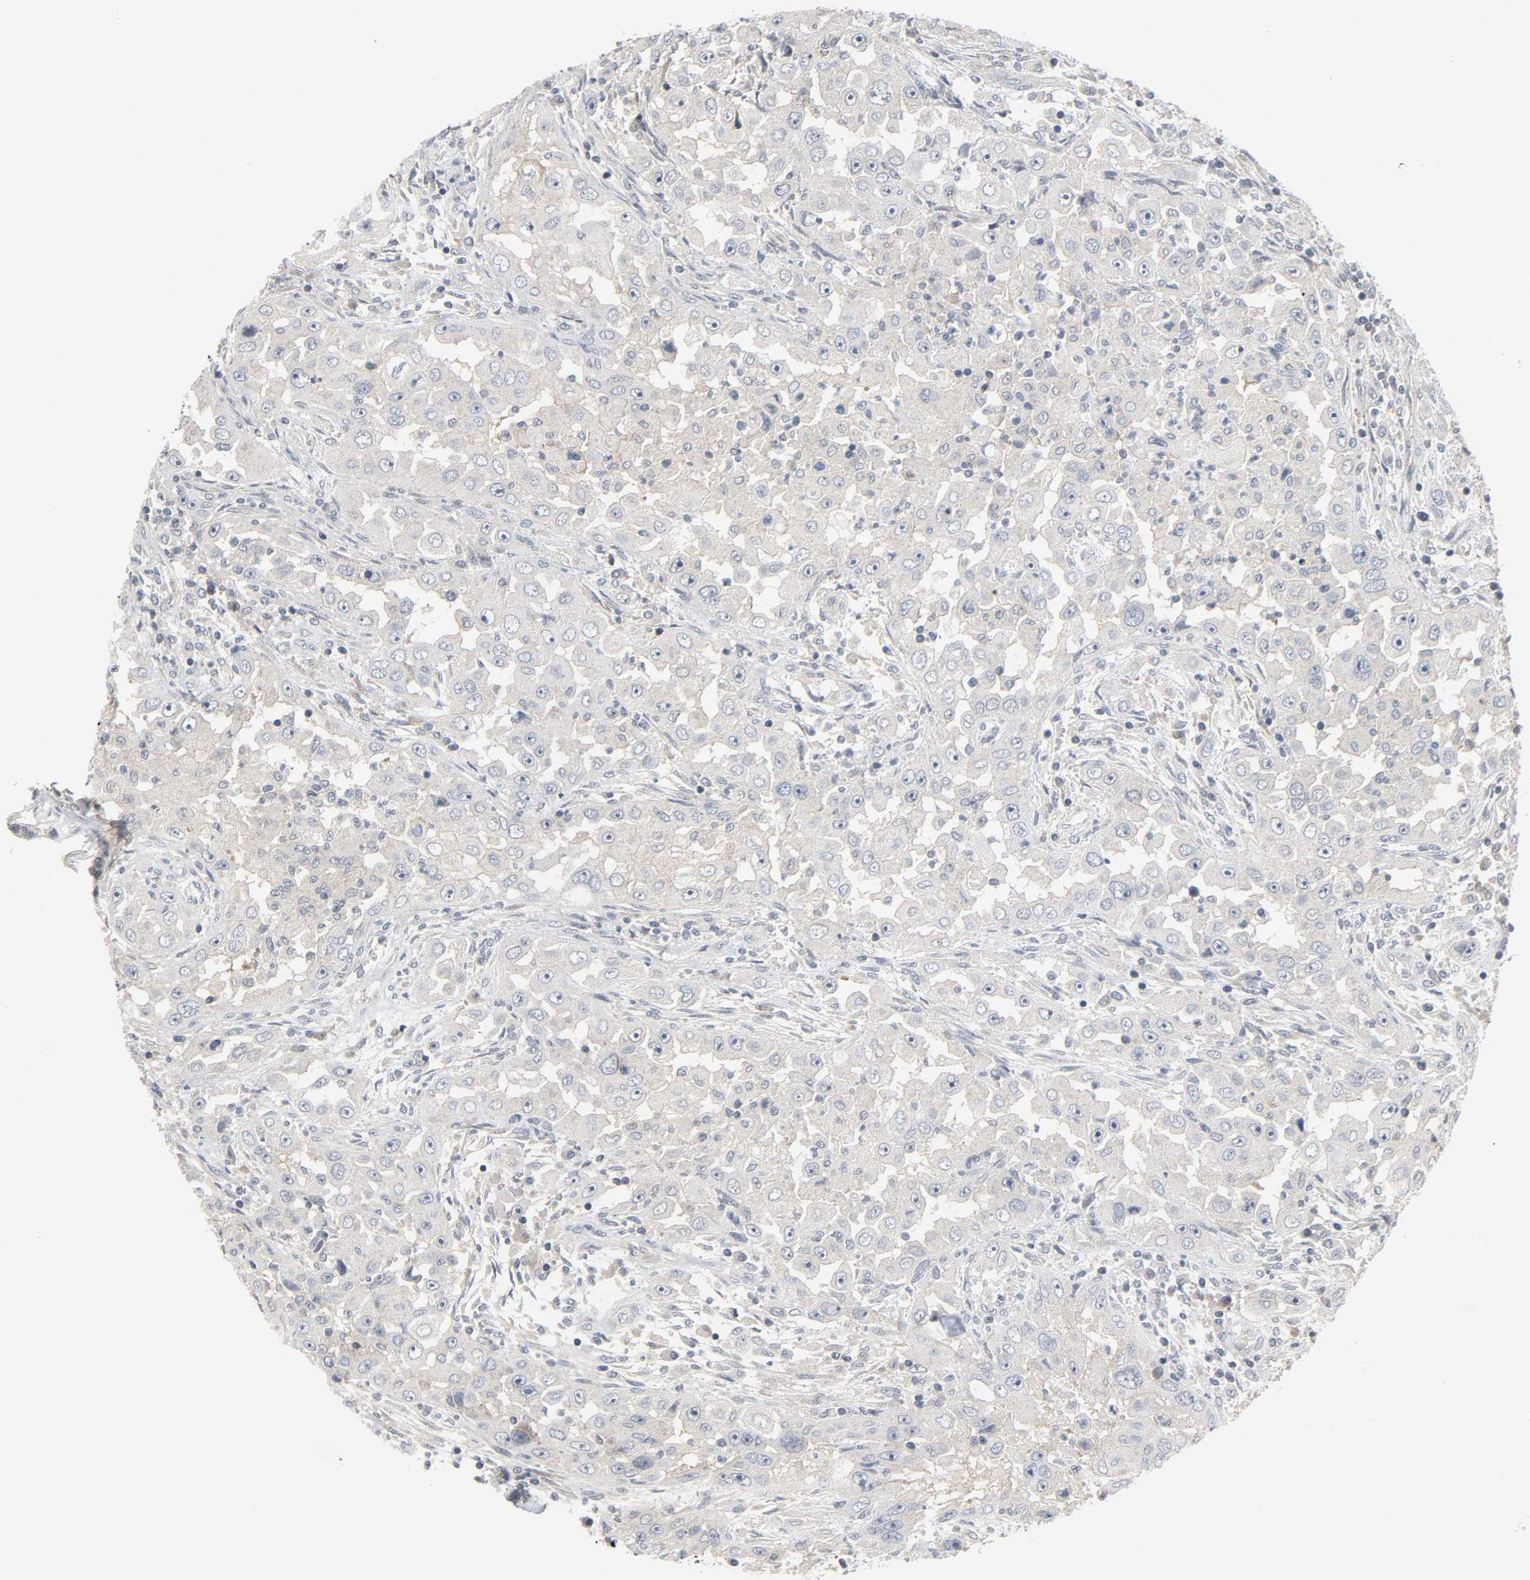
{"staining": {"intensity": "weak", "quantity": "<25%", "location": "cytoplasmic/membranous"}, "tissue": "head and neck cancer", "cell_type": "Tumor cells", "image_type": "cancer", "snomed": [{"axis": "morphology", "description": "Carcinoma, NOS"}, {"axis": "topography", "description": "Head-Neck"}], "caption": "Micrograph shows no significant protein staining in tumor cells of carcinoma (head and neck).", "gene": "CLIP1", "patient": {"sex": "male", "age": 87}}